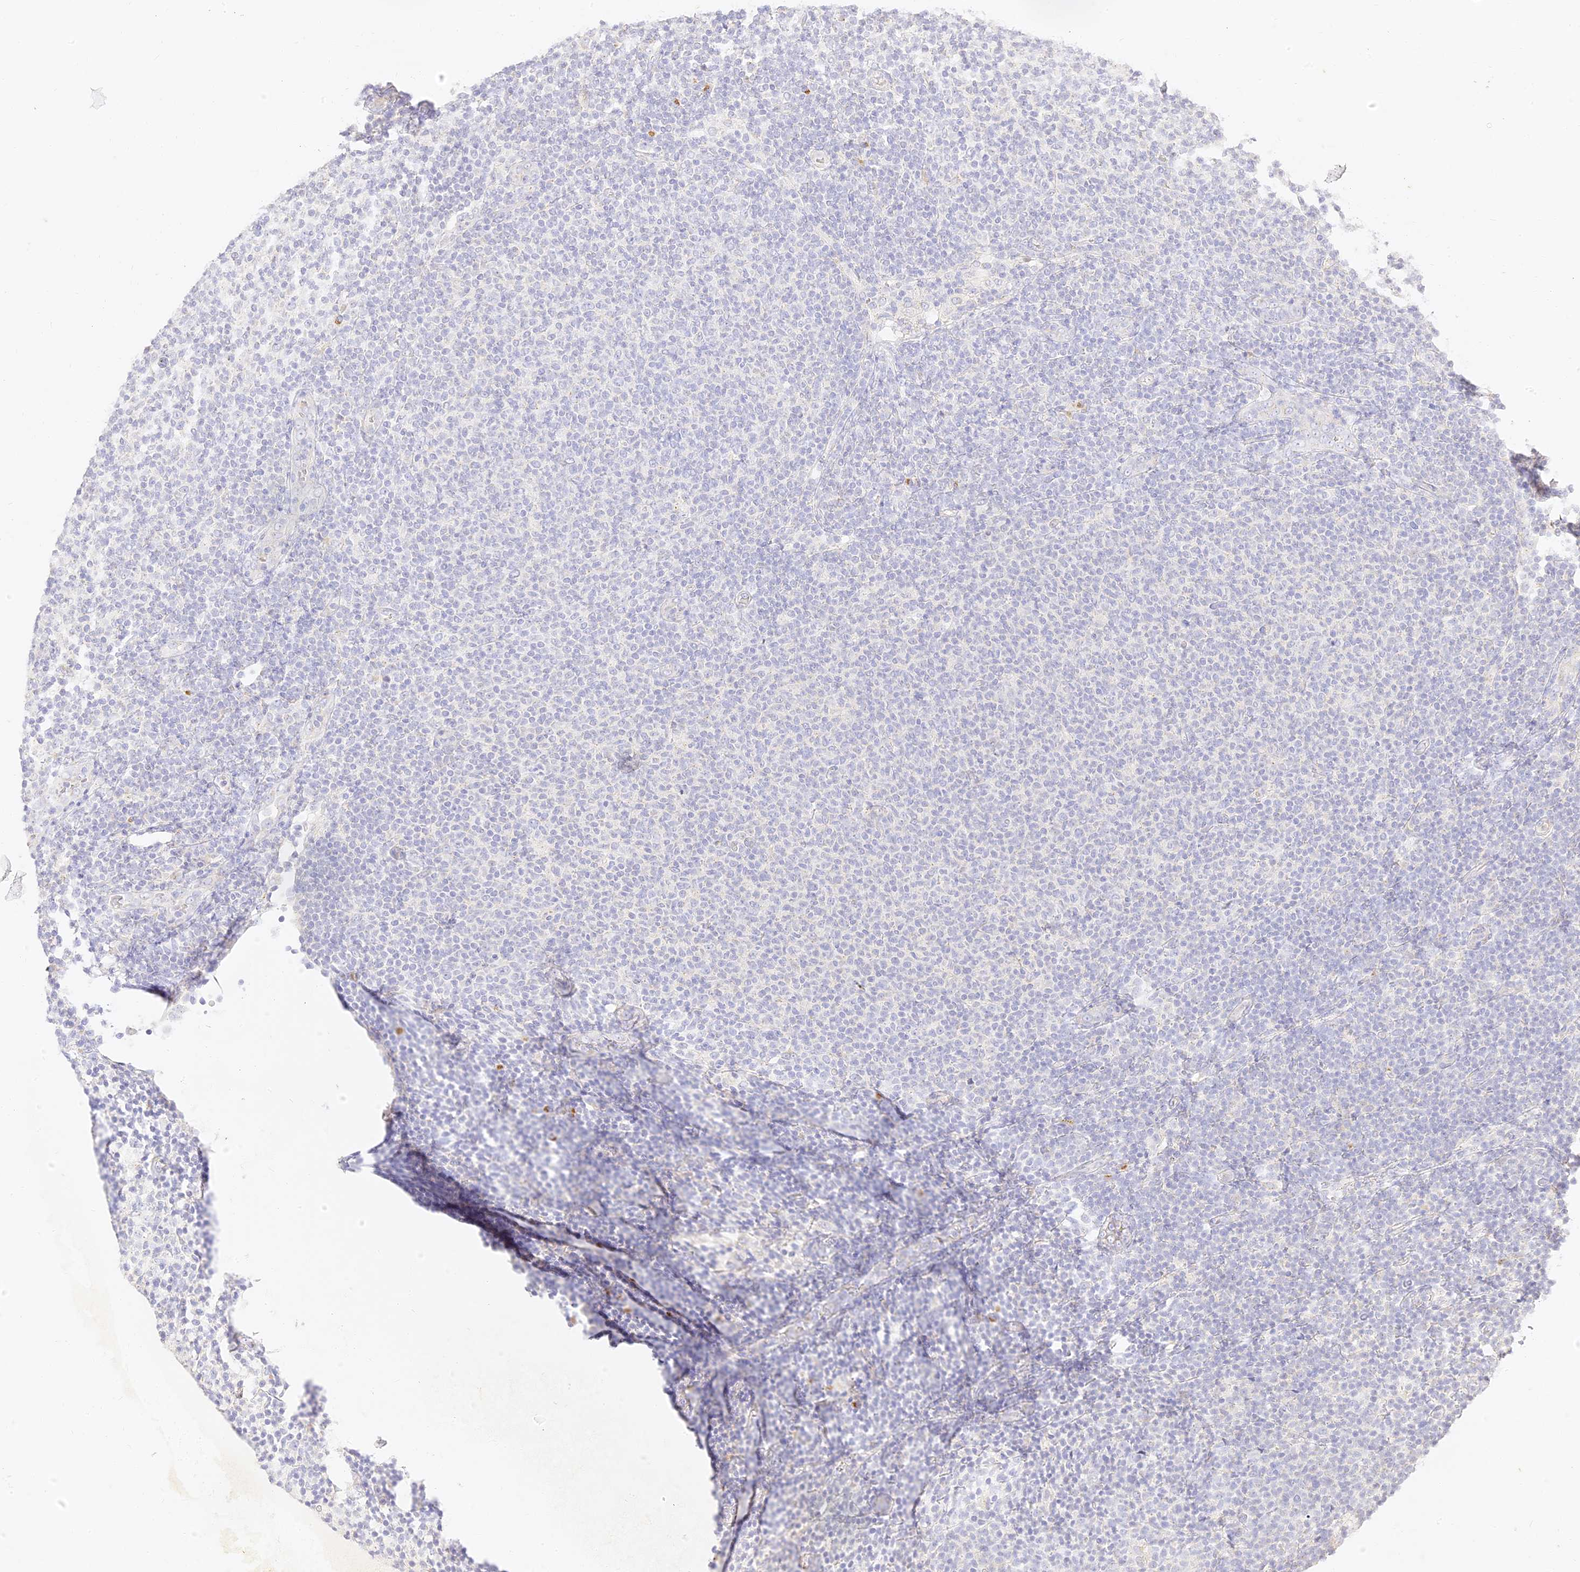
{"staining": {"intensity": "negative", "quantity": "none", "location": "none"}, "tissue": "lymphoma", "cell_type": "Tumor cells", "image_type": "cancer", "snomed": [{"axis": "morphology", "description": "Malignant lymphoma, non-Hodgkin's type, Low grade"}, {"axis": "topography", "description": "Lymph node"}], "caption": "DAB immunohistochemical staining of malignant lymphoma, non-Hodgkin's type (low-grade) demonstrates no significant expression in tumor cells.", "gene": "SEC13", "patient": {"sex": "male", "age": 66}}